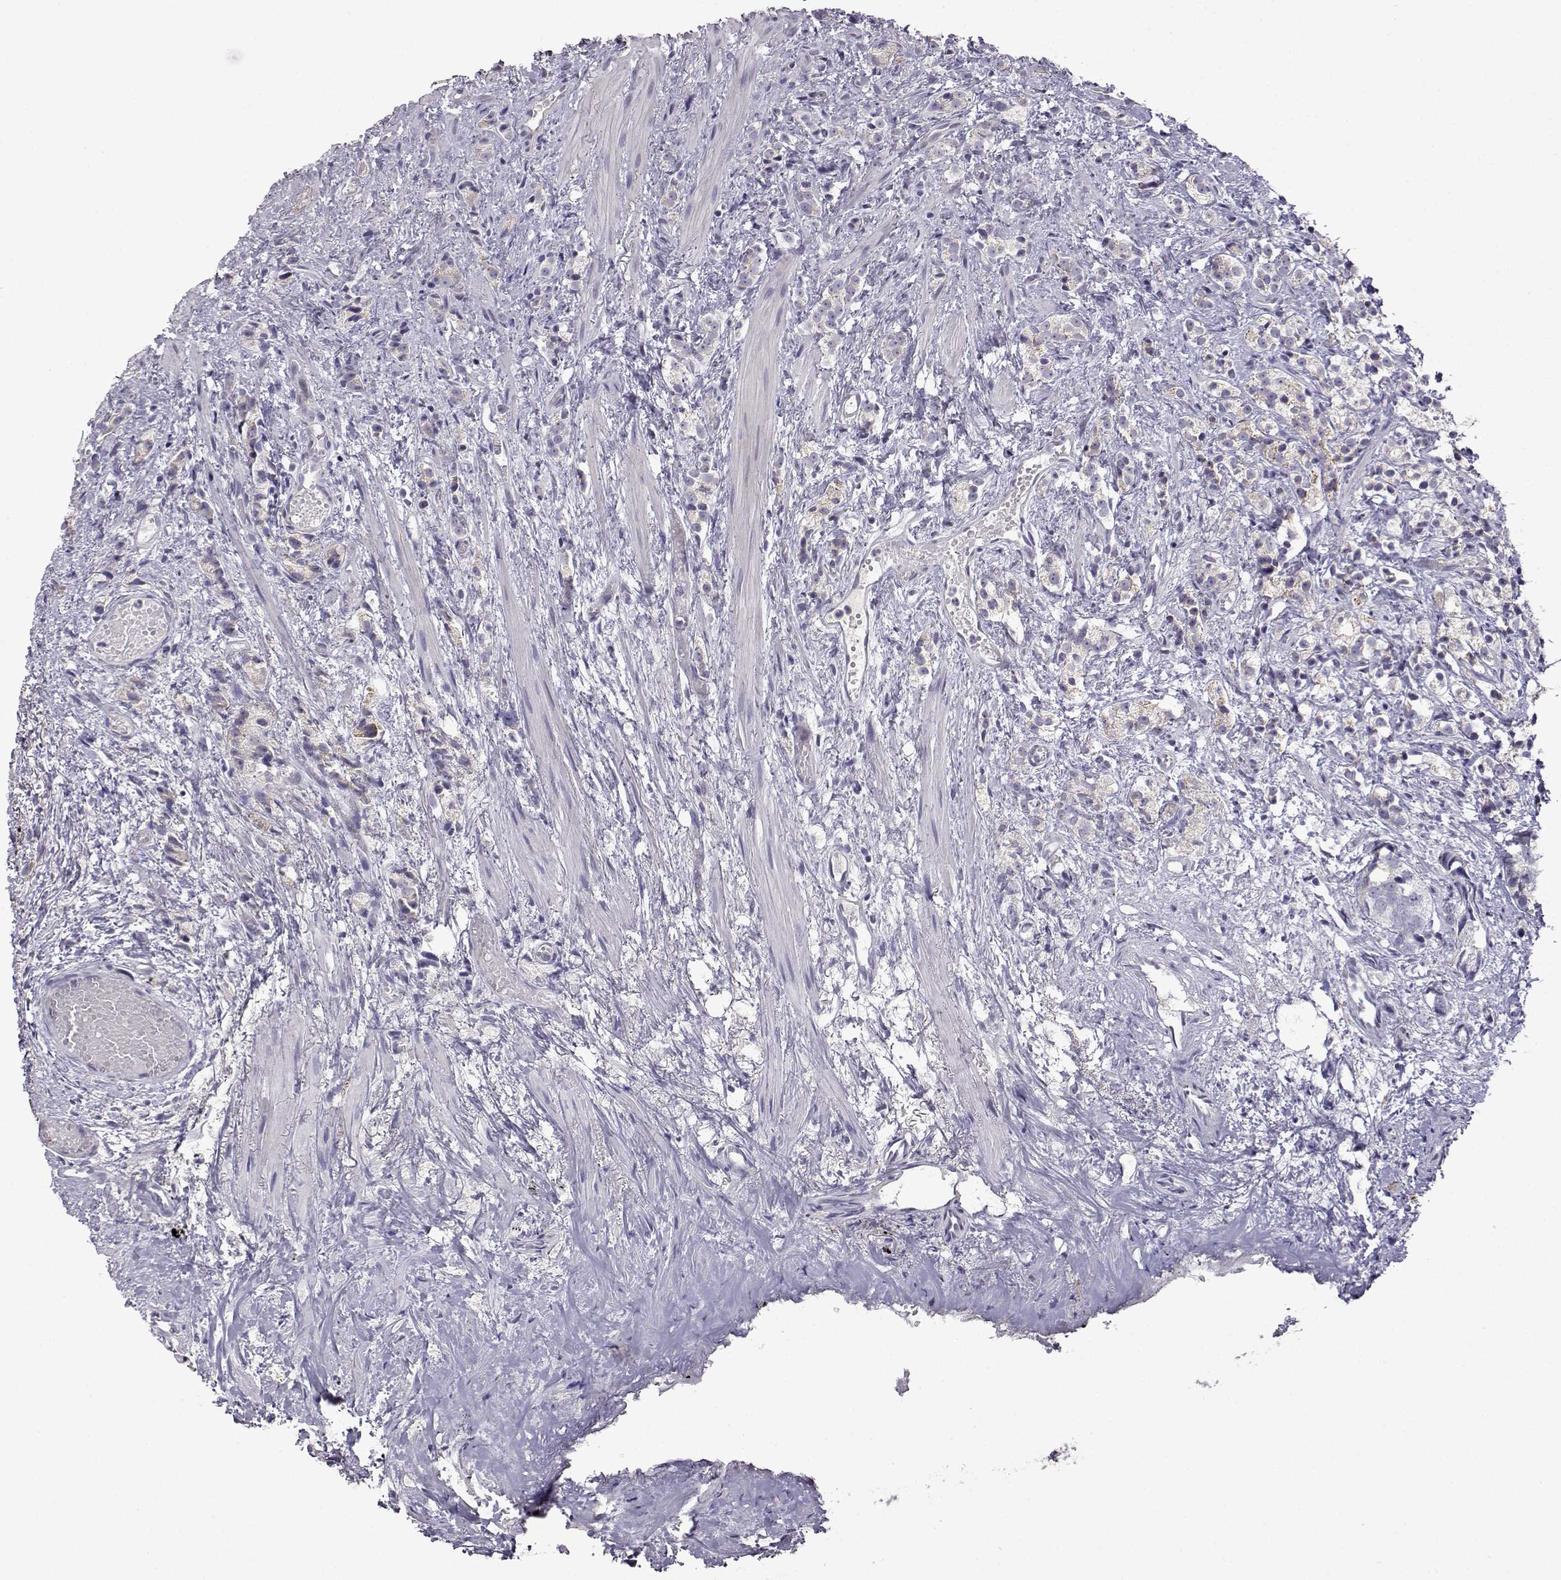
{"staining": {"intensity": "negative", "quantity": "none", "location": "none"}, "tissue": "prostate cancer", "cell_type": "Tumor cells", "image_type": "cancer", "snomed": [{"axis": "morphology", "description": "Adenocarcinoma, High grade"}, {"axis": "topography", "description": "Prostate"}], "caption": "The image shows no significant positivity in tumor cells of high-grade adenocarcinoma (prostate).", "gene": "VGF", "patient": {"sex": "male", "age": 53}}